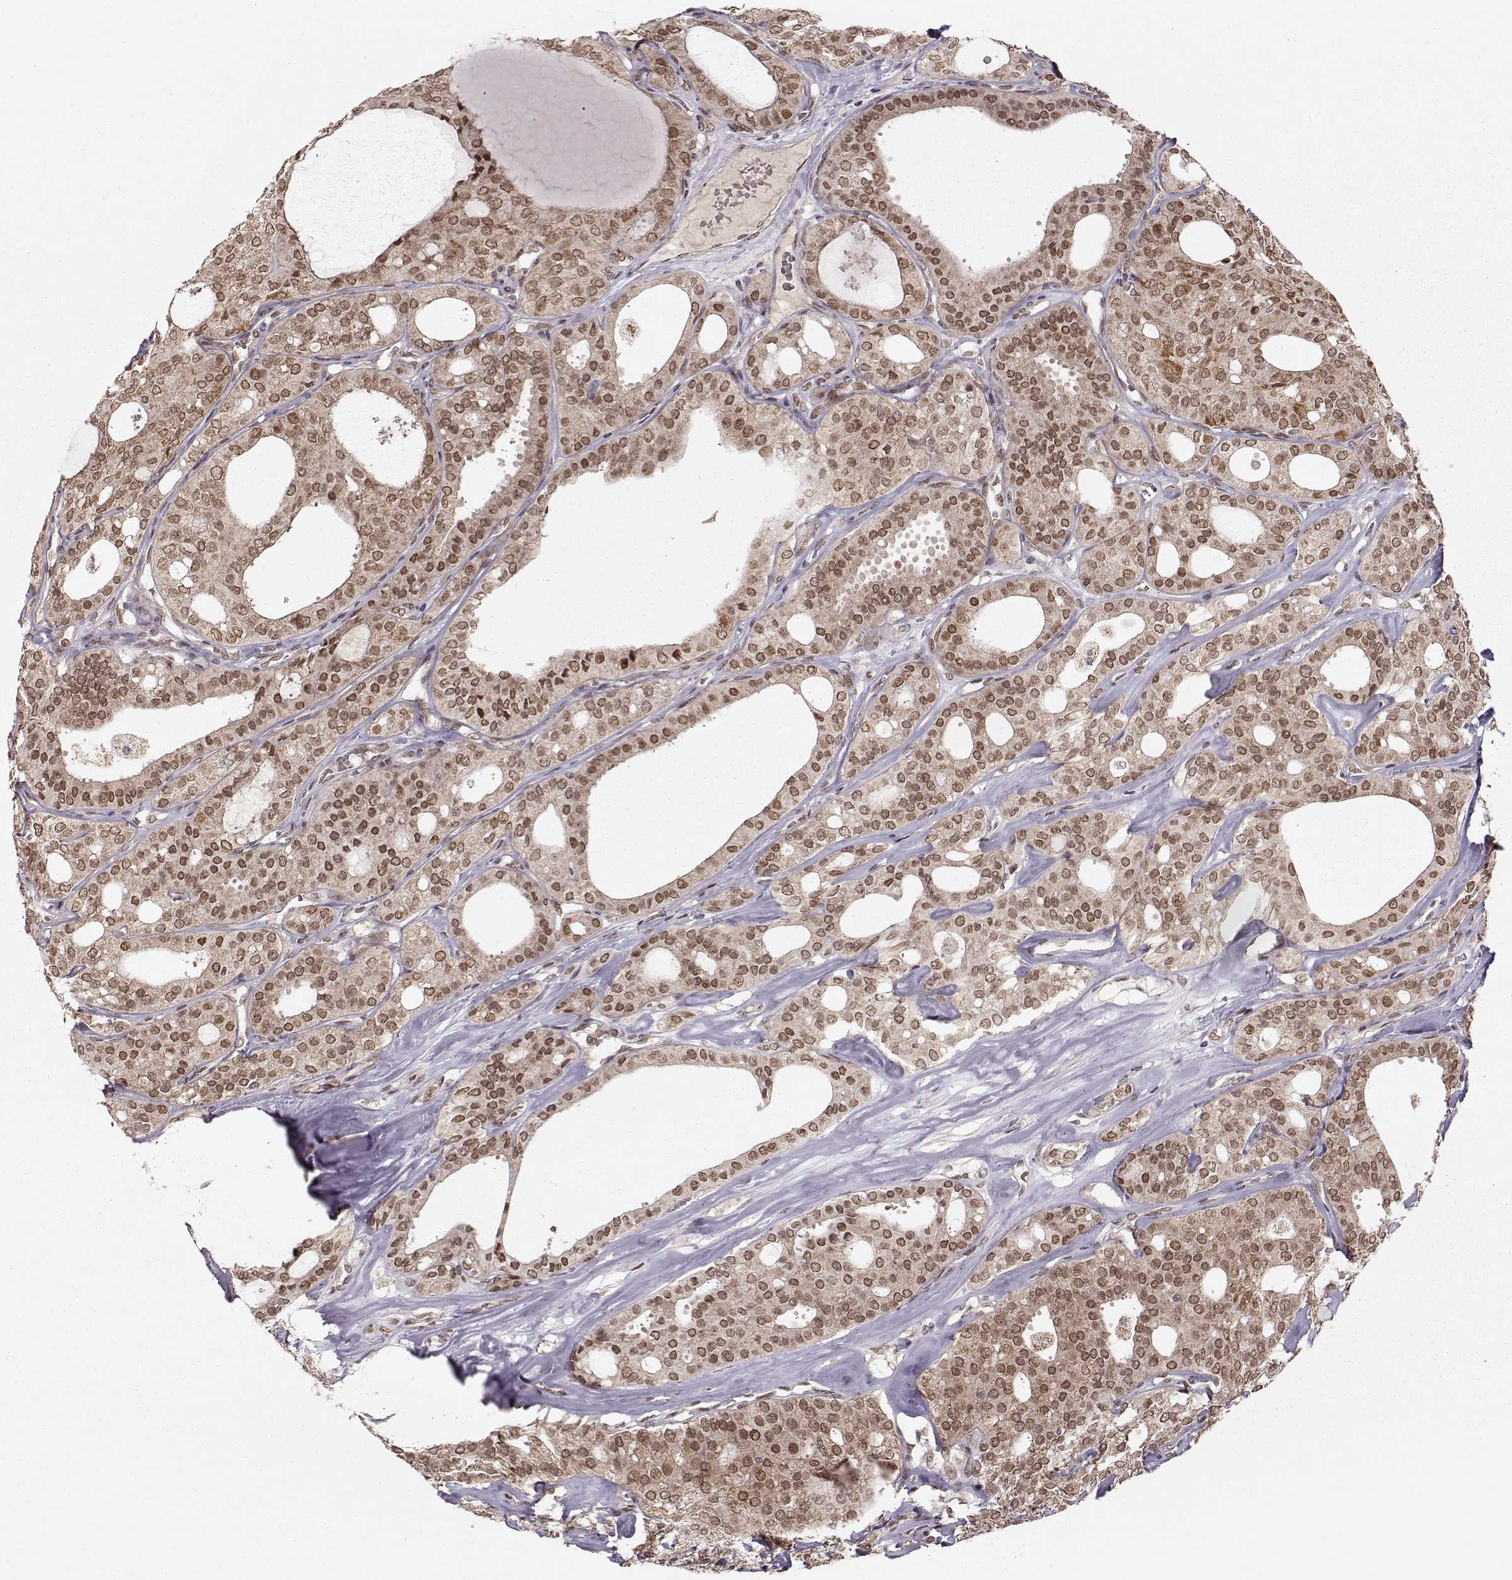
{"staining": {"intensity": "weak", "quantity": ">75%", "location": "nuclear"}, "tissue": "thyroid cancer", "cell_type": "Tumor cells", "image_type": "cancer", "snomed": [{"axis": "morphology", "description": "Follicular adenoma carcinoma, NOS"}, {"axis": "topography", "description": "Thyroid gland"}], "caption": "A photomicrograph of human thyroid follicular adenoma carcinoma stained for a protein shows weak nuclear brown staining in tumor cells. (Stains: DAB in brown, nuclei in blue, Microscopy: brightfield microscopy at high magnification).", "gene": "RAI1", "patient": {"sex": "male", "age": 75}}